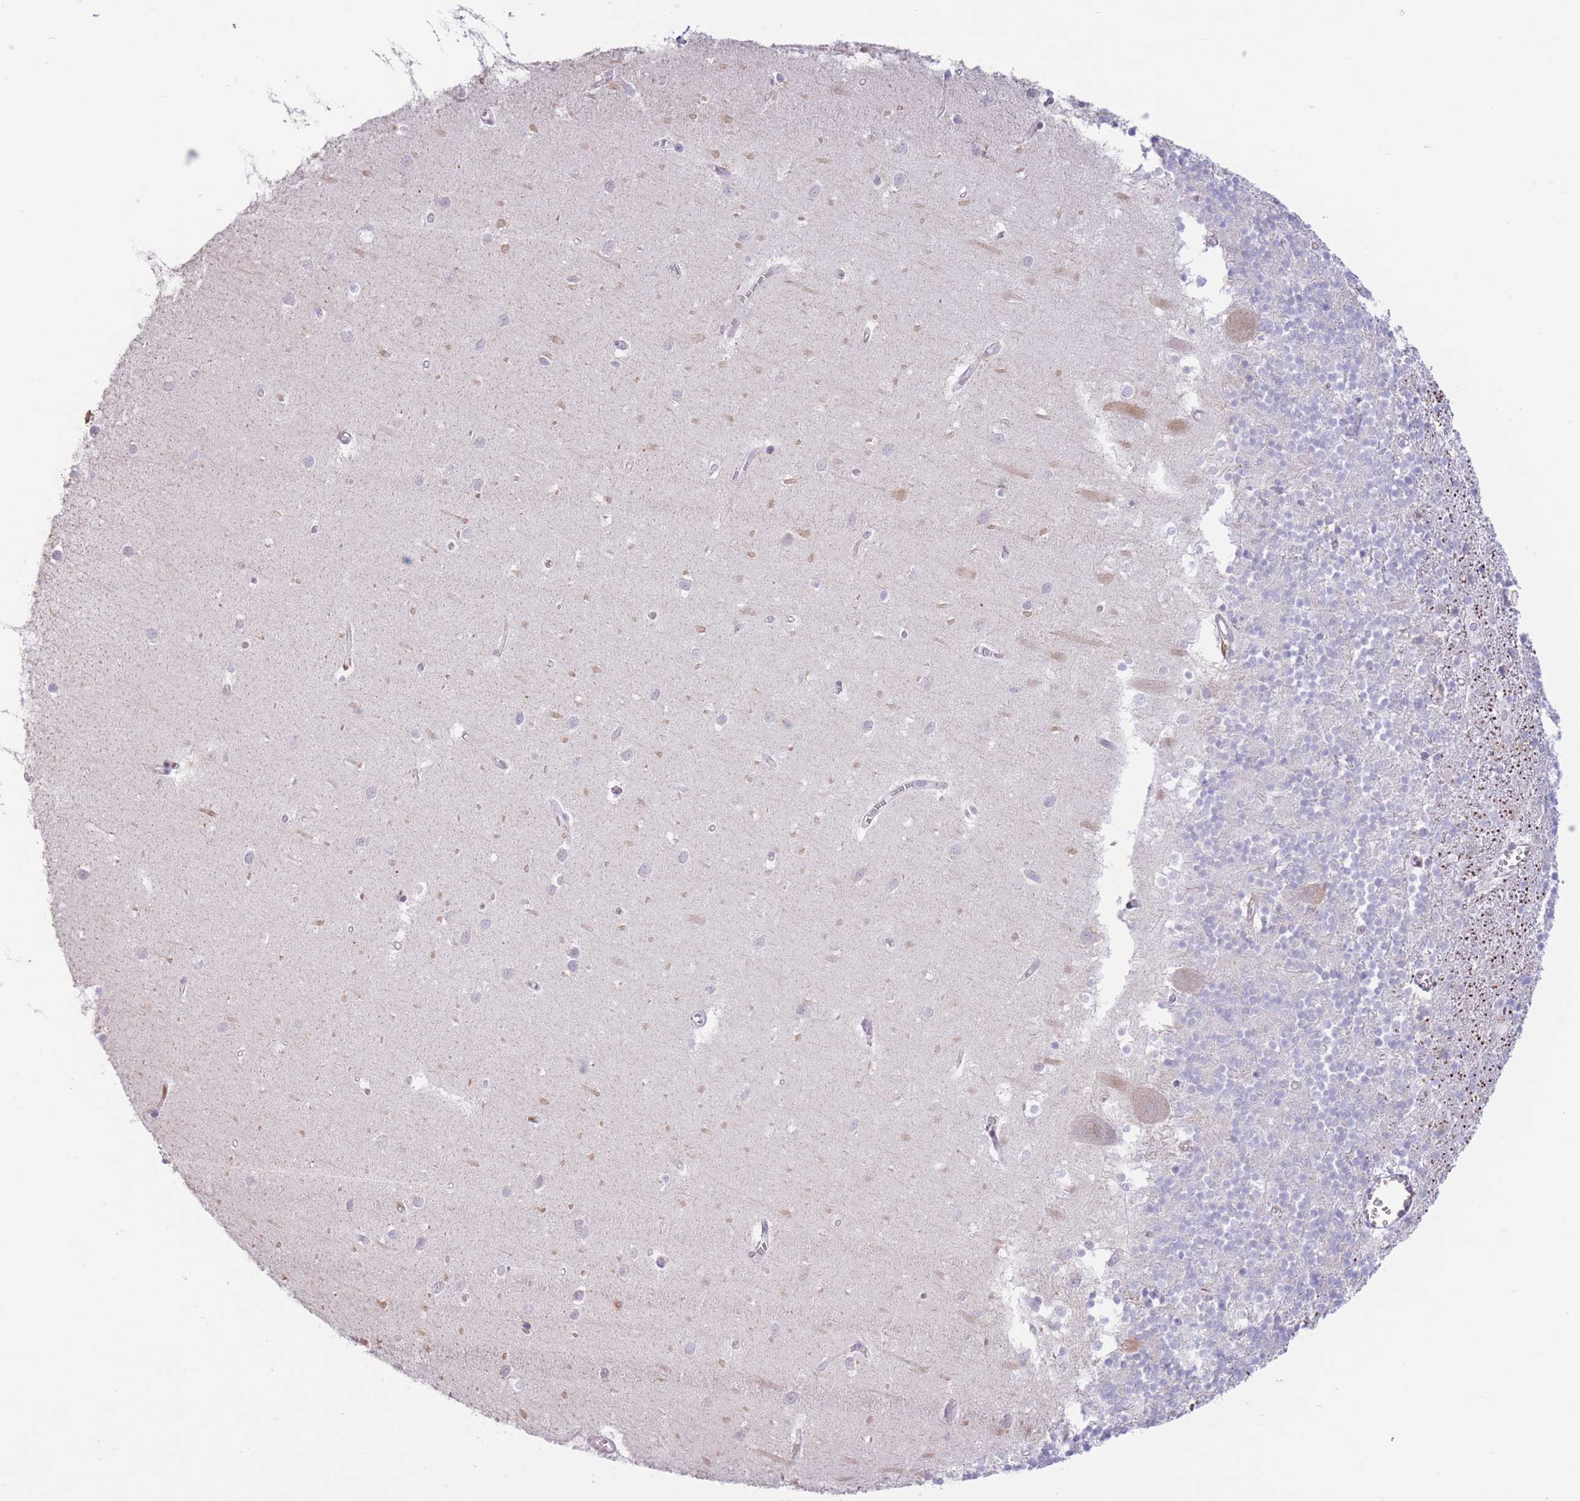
{"staining": {"intensity": "negative", "quantity": "none", "location": "none"}, "tissue": "cerebellum", "cell_type": "Cells in granular layer", "image_type": "normal", "snomed": [{"axis": "morphology", "description": "Normal tissue, NOS"}, {"axis": "topography", "description": "Cerebellum"}], "caption": "This photomicrograph is of benign cerebellum stained with IHC to label a protein in brown with the nuclei are counter-stained blue. There is no staining in cells in granular layer. The staining is performed using DAB (3,3'-diaminobenzidine) brown chromogen with nuclei counter-stained in using hematoxylin.", "gene": "MYDGF", "patient": {"sex": "male", "age": 54}}